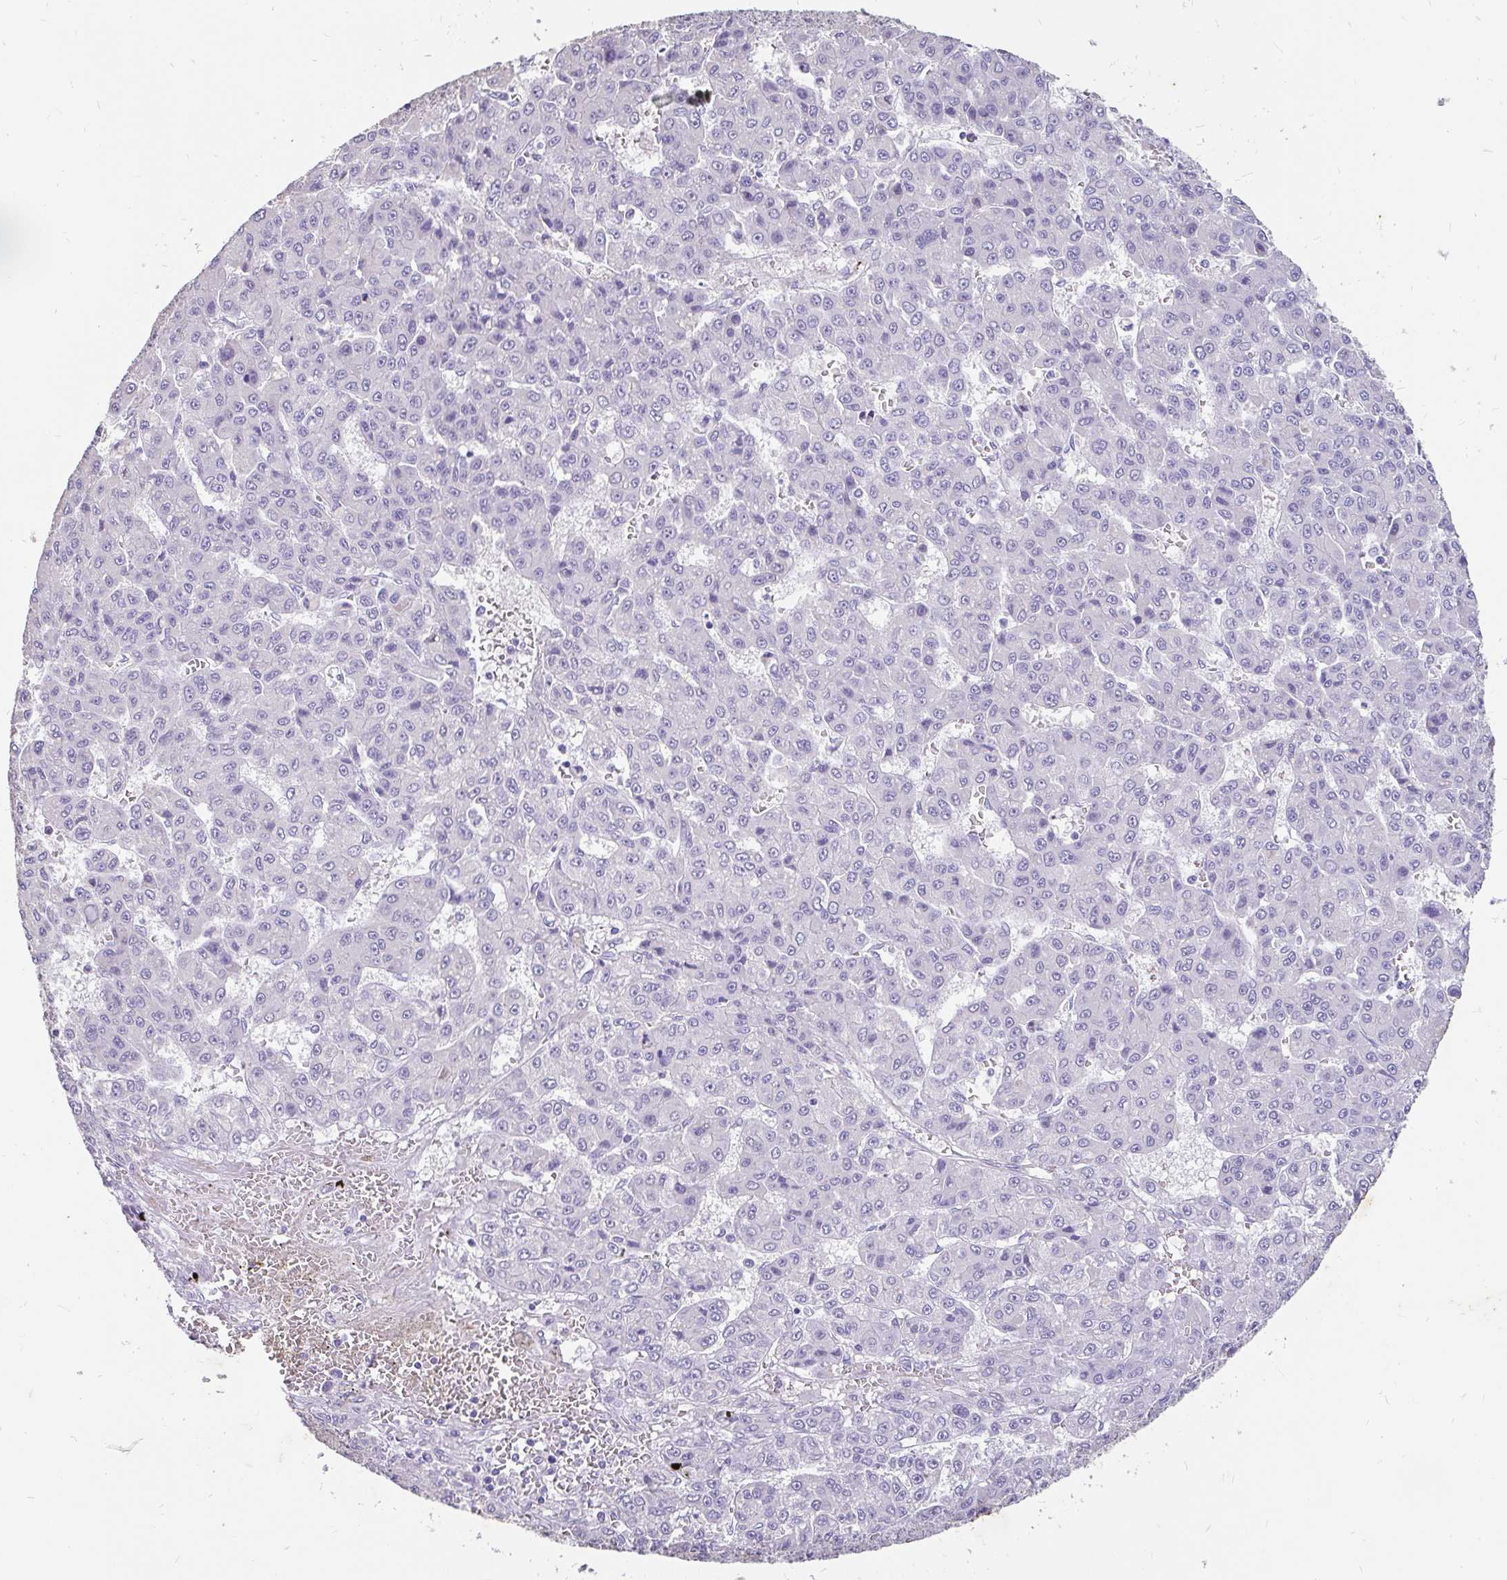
{"staining": {"intensity": "negative", "quantity": "none", "location": "none"}, "tissue": "liver cancer", "cell_type": "Tumor cells", "image_type": "cancer", "snomed": [{"axis": "morphology", "description": "Carcinoma, Hepatocellular, NOS"}, {"axis": "topography", "description": "Liver"}], "caption": "This is a micrograph of IHC staining of liver hepatocellular carcinoma, which shows no positivity in tumor cells. (Brightfield microscopy of DAB (3,3'-diaminobenzidine) immunohistochemistry (IHC) at high magnification).", "gene": "EML5", "patient": {"sex": "male", "age": 70}}